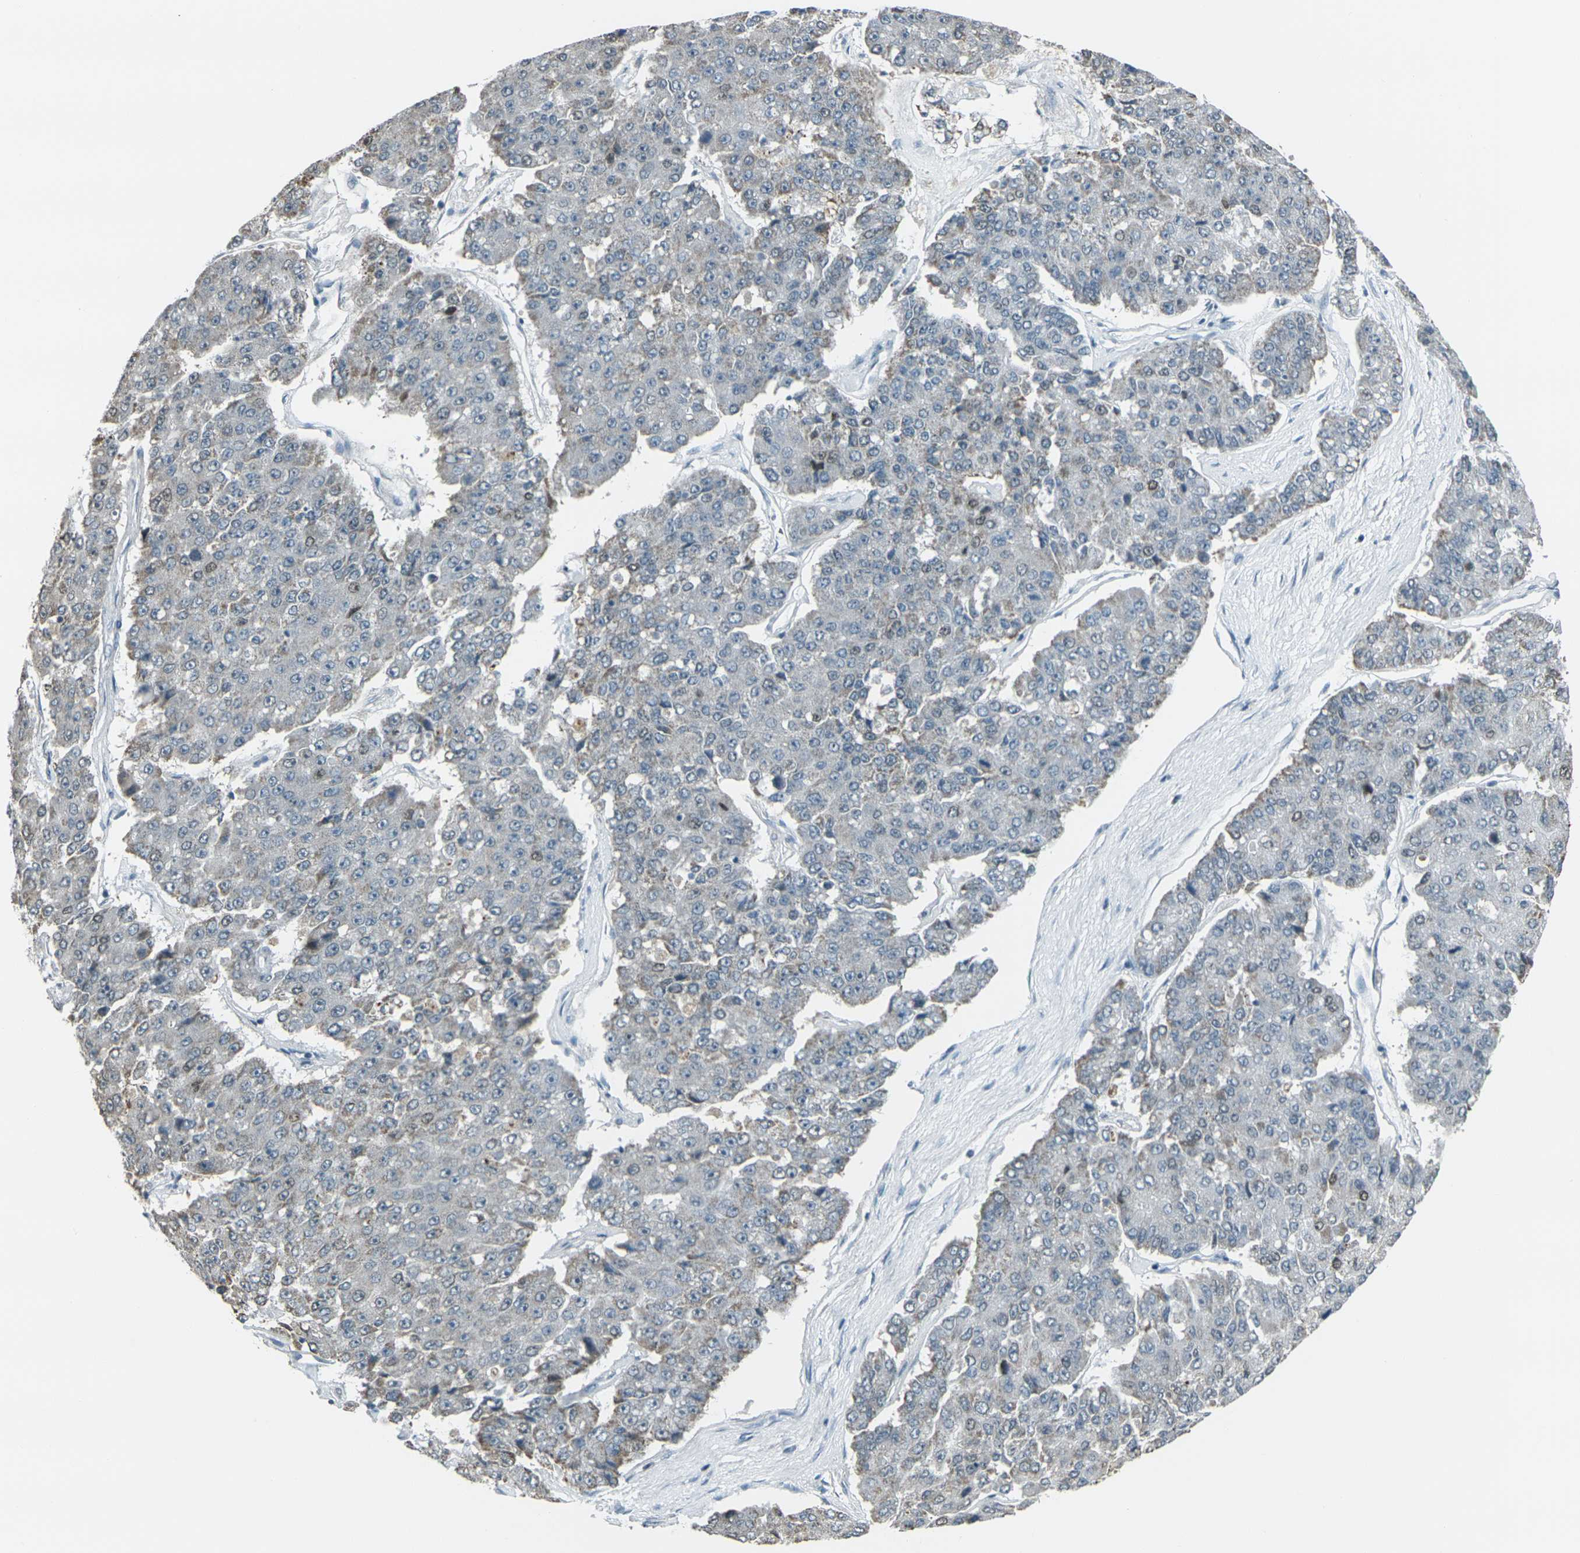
{"staining": {"intensity": "moderate", "quantity": "<25%", "location": "cytoplasmic/membranous,nuclear"}, "tissue": "pancreatic cancer", "cell_type": "Tumor cells", "image_type": "cancer", "snomed": [{"axis": "morphology", "description": "Adenocarcinoma, NOS"}, {"axis": "topography", "description": "Pancreas"}], "caption": "The immunohistochemical stain labels moderate cytoplasmic/membranous and nuclear expression in tumor cells of pancreatic cancer tissue. Using DAB (3,3'-diaminobenzidine) (brown) and hematoxylin (blue) stains, captured at high magnification using brightfield microscopy.", "gene": "H2BC1", "patient": {"sex": "male", "age": 50}}